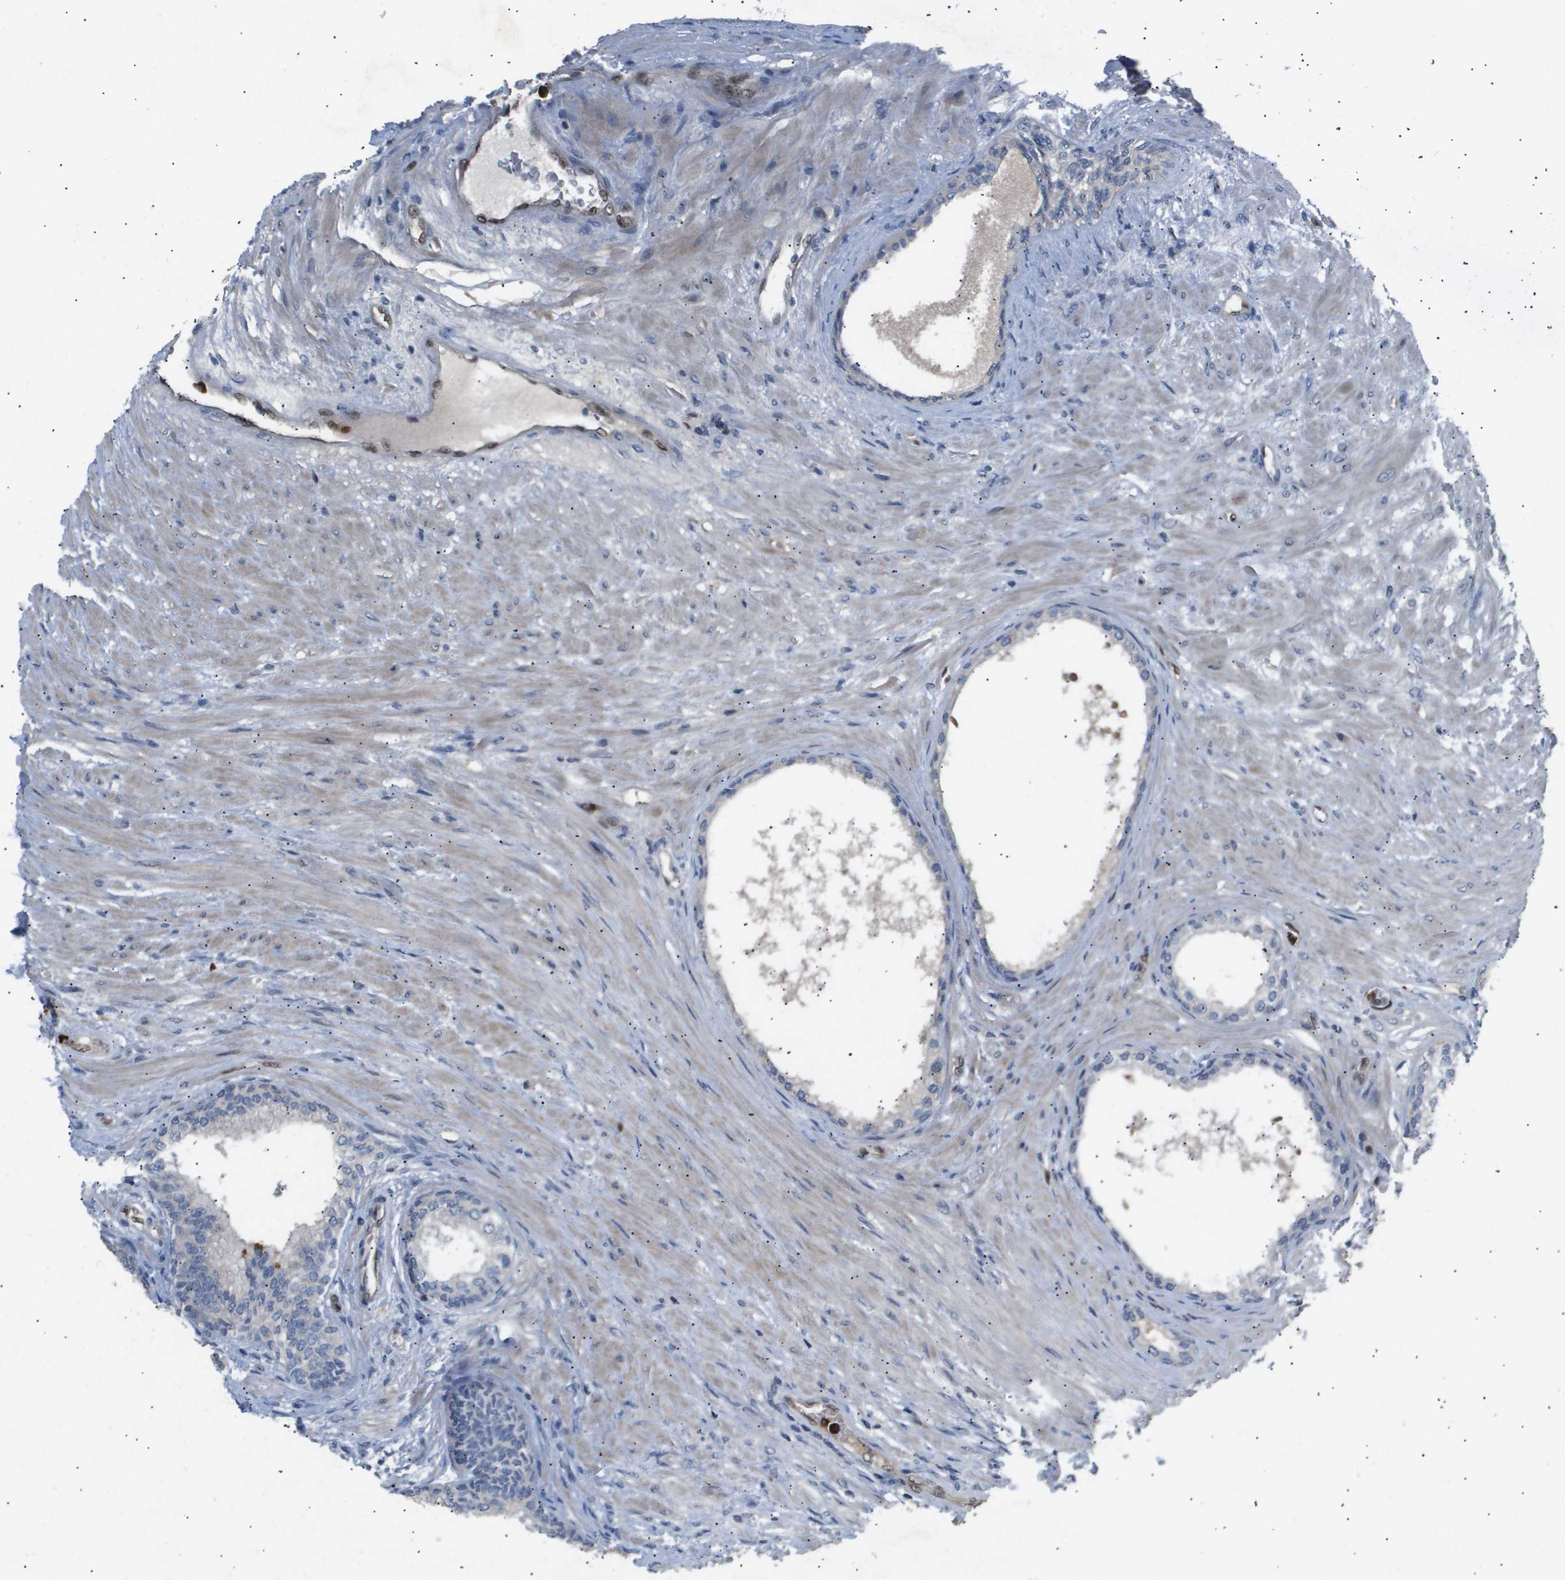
{"staining": {"intensity": "negative", "quantity": "none", "location": "none"}, "tissue": "prostate", "cell_type": "Glandular cells", "image_type": "normal", "snomed": [{"axis": "morphology", "description": "Normal tissue, NOS"}, {"axis": "topography", "description": "Prostate"}], "caption": "This is an immunohistochemistry micrograph of benign prostate. There is no positivity in glandular cells.", "gene": "ERG", "patient": {"sex": "male", "age": 76}}